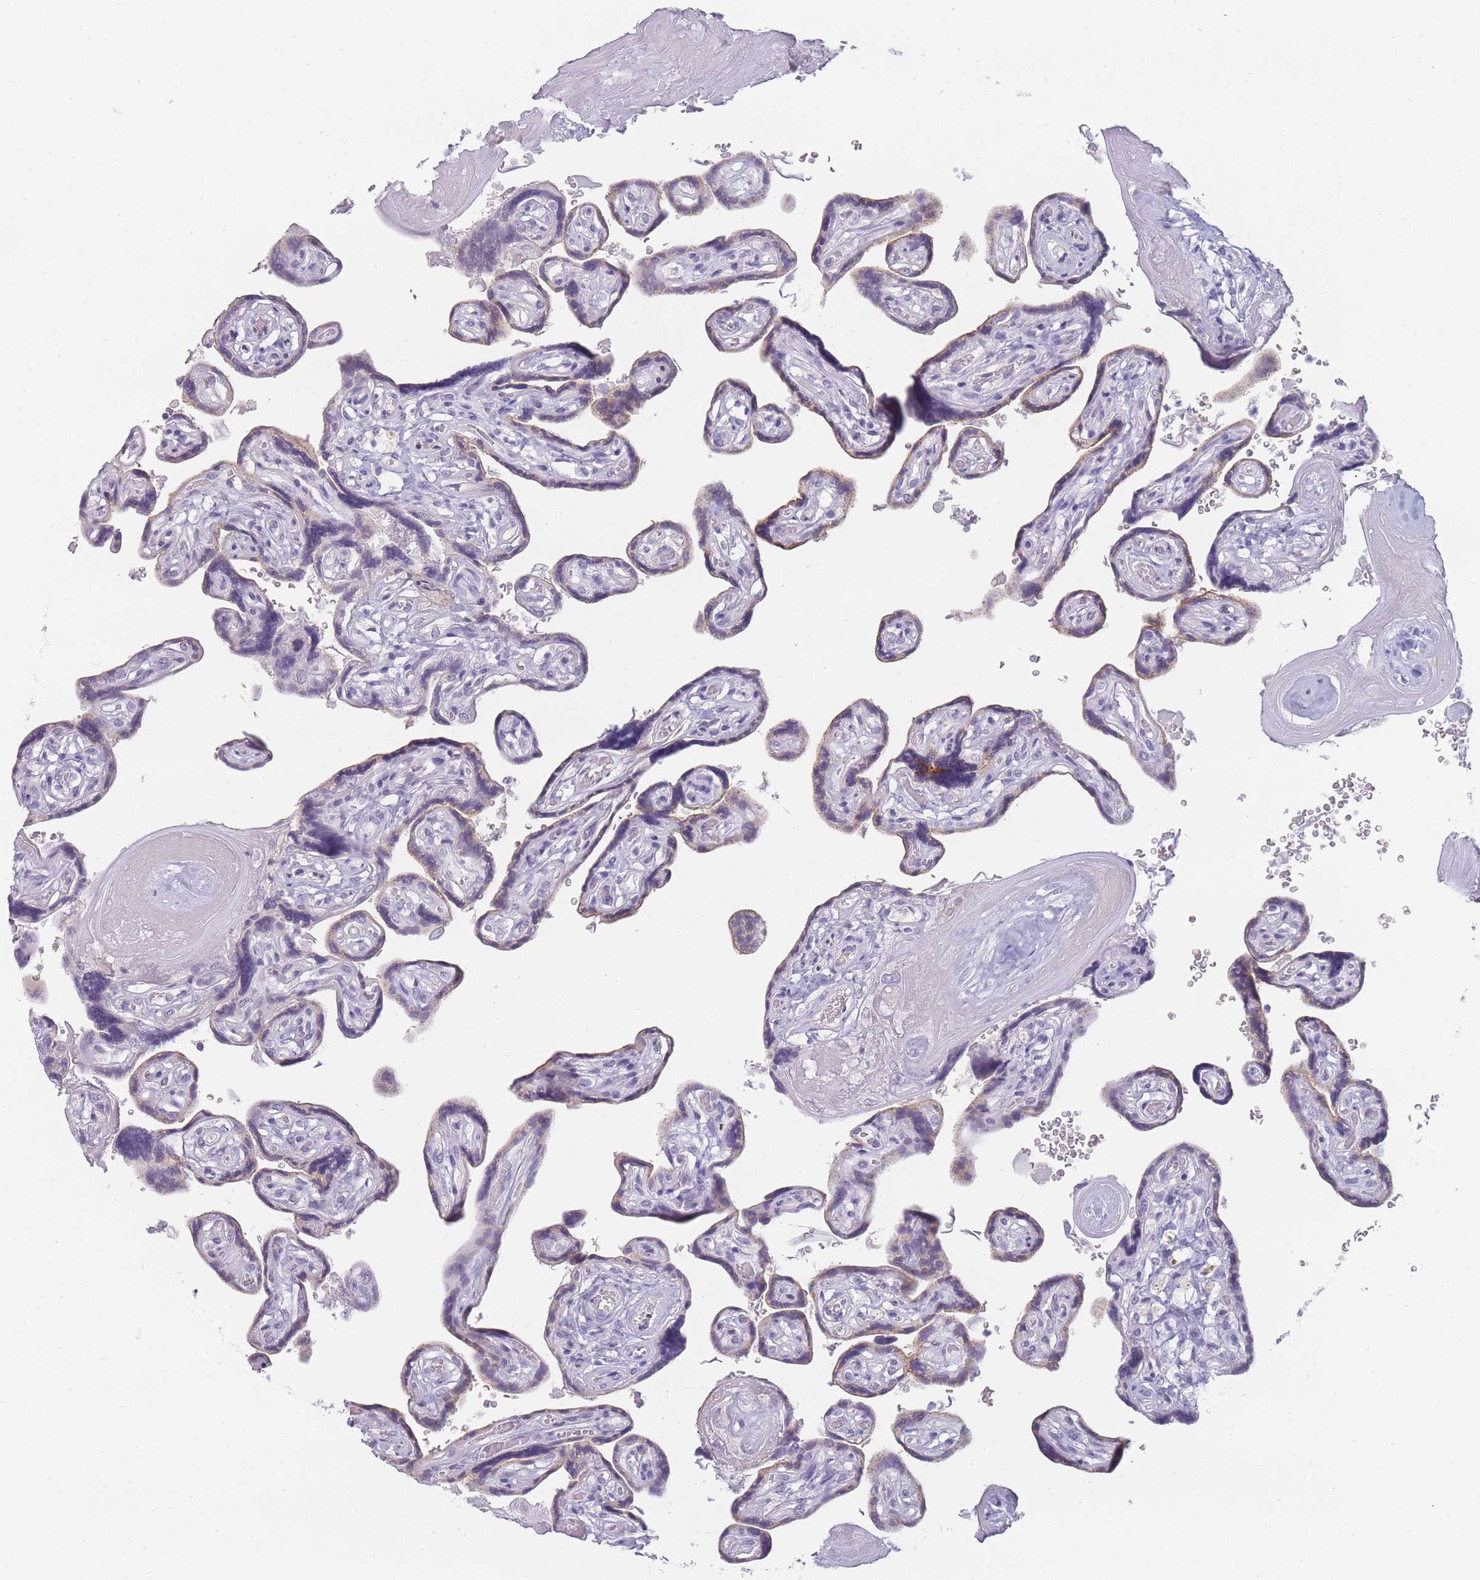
{"staining": {"intensity": "negative", "quantity": "none", "location": "none"}, "tissue": "placenta", "cell_type": "Decidual cells", "image_type": "normal", "snomed": [{"axis": "morphology", "description": "Normal tissue, NOS"}, {"axis": "topography", "description": "Placenta"}], "caption": "This is a image of IHC staining of unremarkable placenta, which shows no positivity in decidual cells. The staining was performed using DAB (3,3'-diaminobenzidine) to visualize the protein expression in brown, while the nuclei were stained in blue with hematoxylin (Magnification: 20x).", "gene": "INS", "patient": {"sex": "female", "age": 32}}